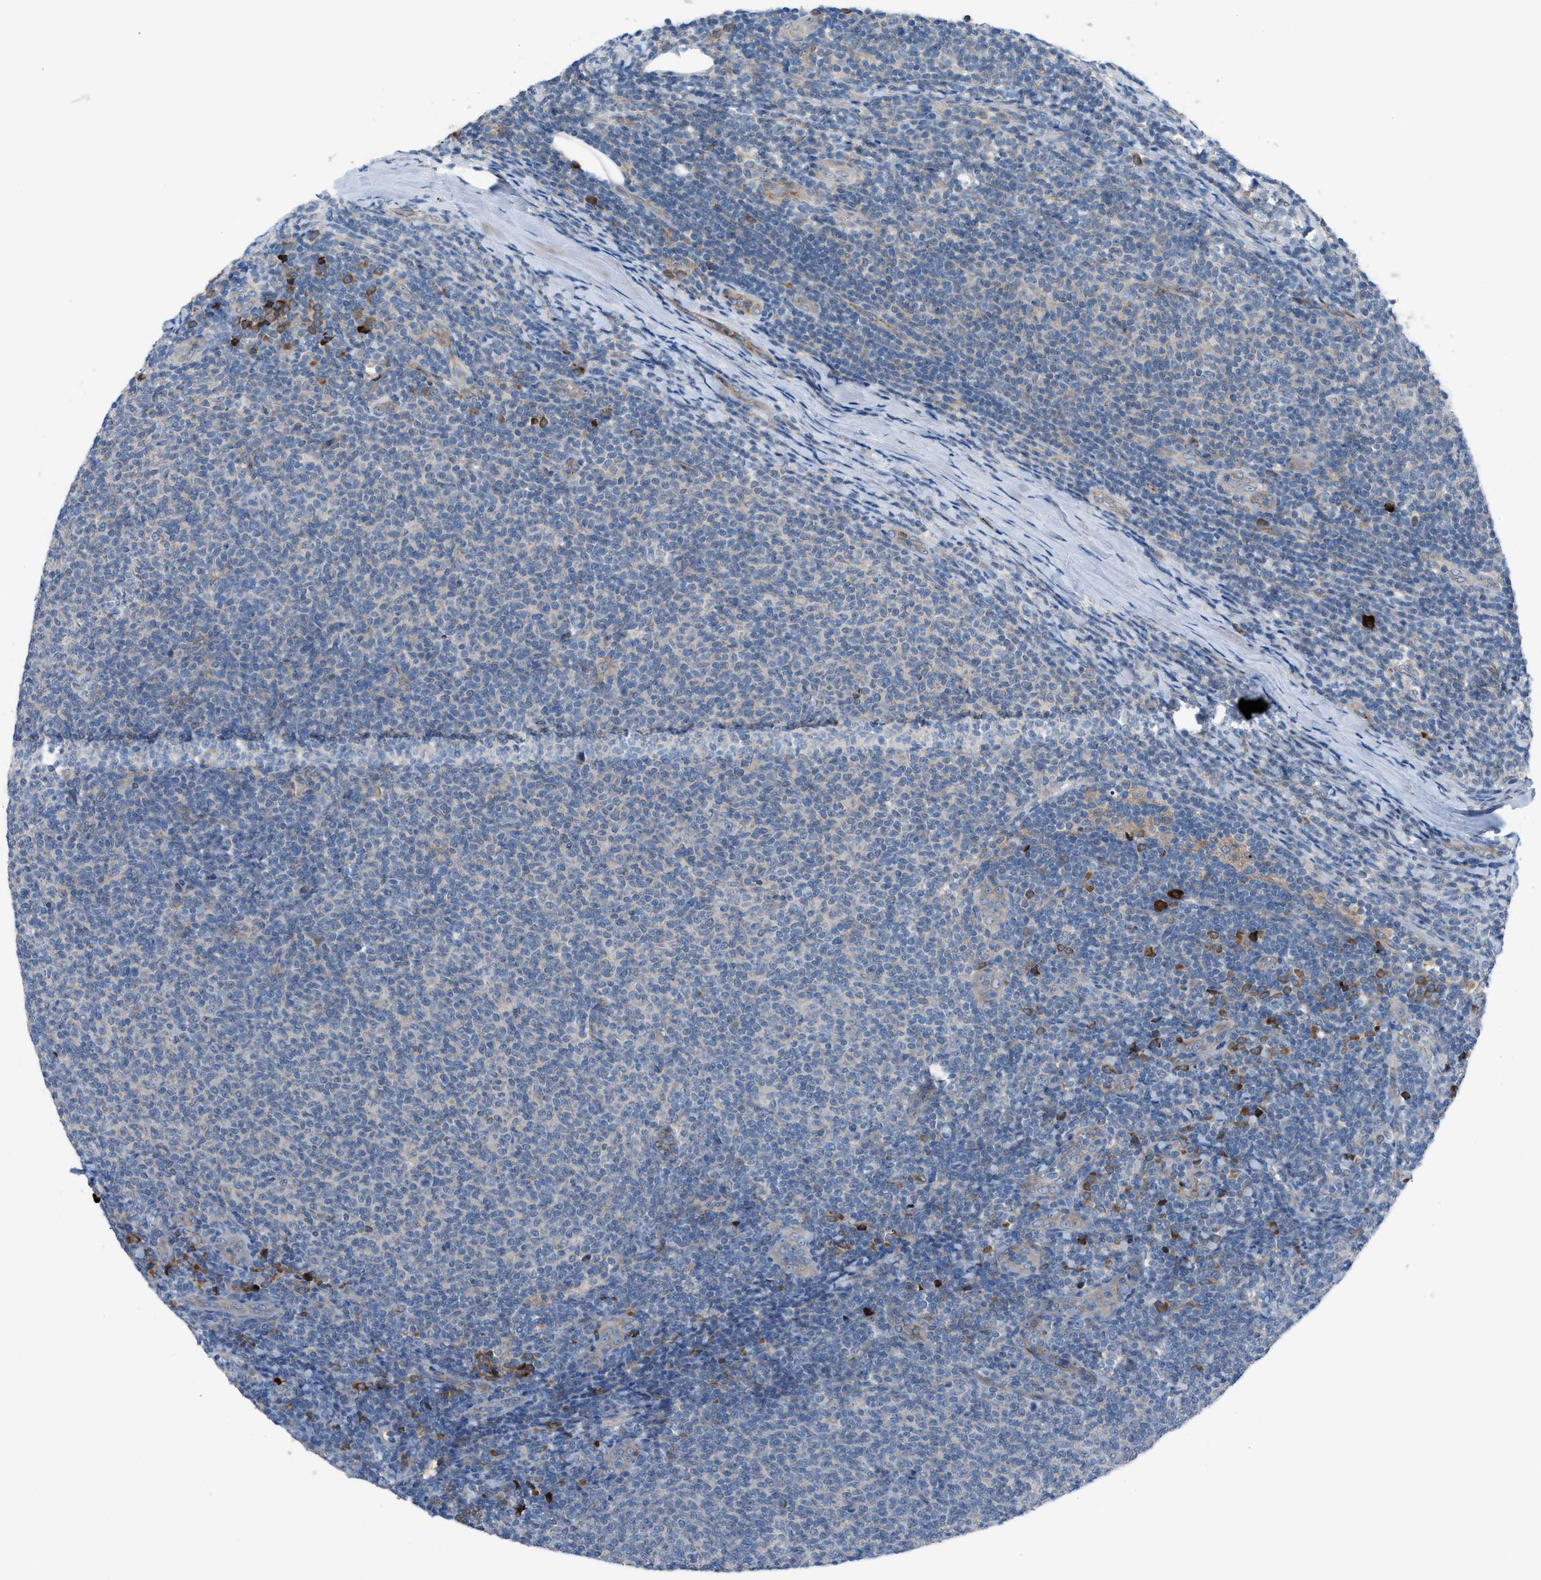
{"staining": {"intensity": "negative", "quantity": "none", "location": "none"}, "tissue": "lymphoma", "cell_type": "Tumor cells", "image_type": "cancer", "snomed": [{"axis": "morphology", "description": "Malignant lymphoma, non-Hodgkin's type, Low grade"}, {"axis": "topography", "description": "Lymph node"}], "caption": "There is no significant expression in tumor cells of lymphoma.", "gene": "HEG1", "patient": {"sex": "male", "age": 66}}